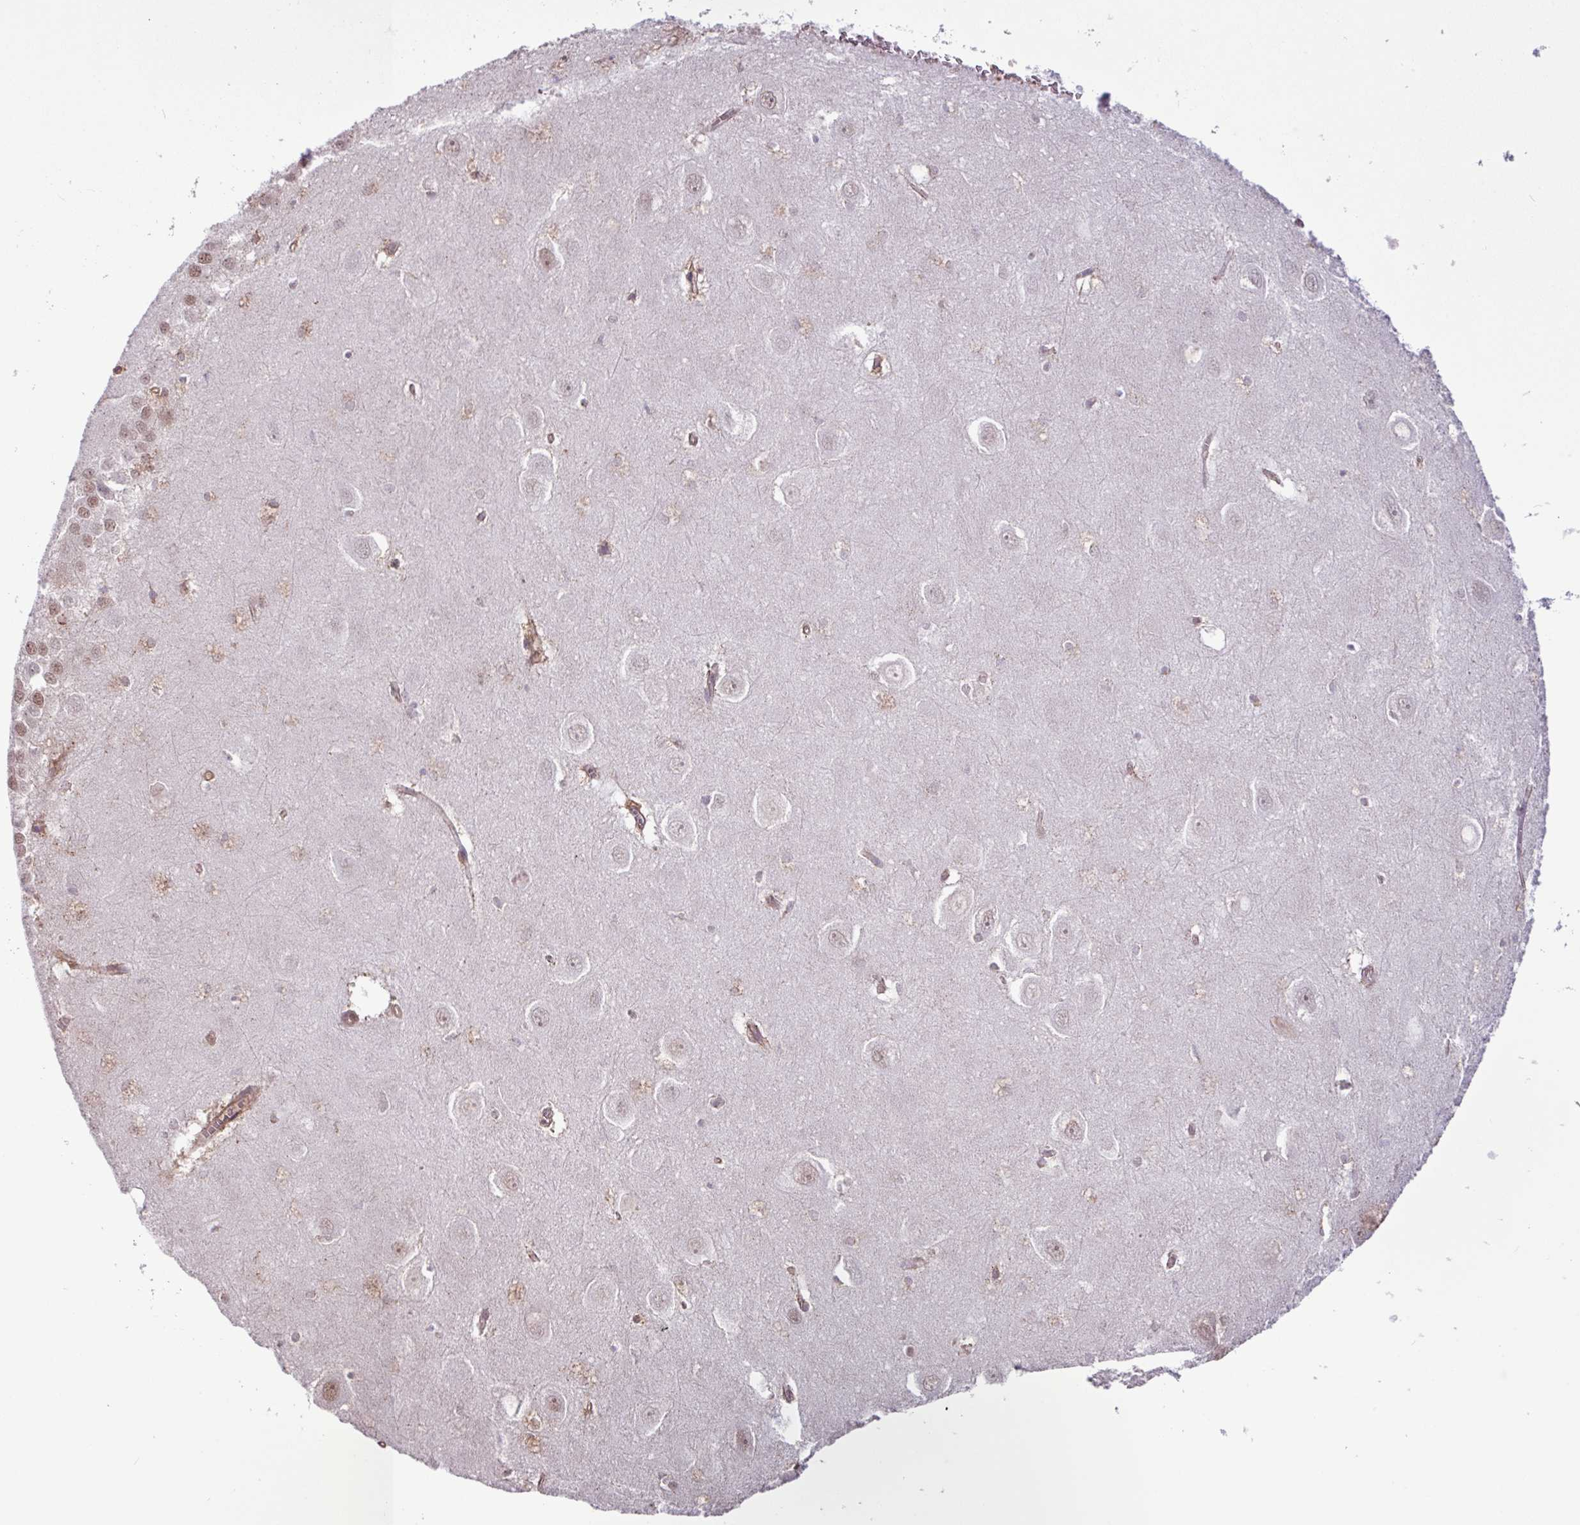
{"staining": {"intensity": "negative", "quantity": "none", "location": "none"}, "tissue": "hippocampus", "cell_type": "Glial cells", "image_type": "normal", "snomed": [{"axis": "morphology", "description": "Normal tissue, NOS"}, {"axis": "topography", "description": "Hippocampus"}], "caption": "The photomicrograph reveals no significant staining in glial cells of hippocampus. The staining is performed using DAB (3,3'-diaminobenzidine) brown chromogen with nuclei counter-stained in using hematoxylin.", "gene": "CHST11", "patient": {"sex": "female", "age": 64}}